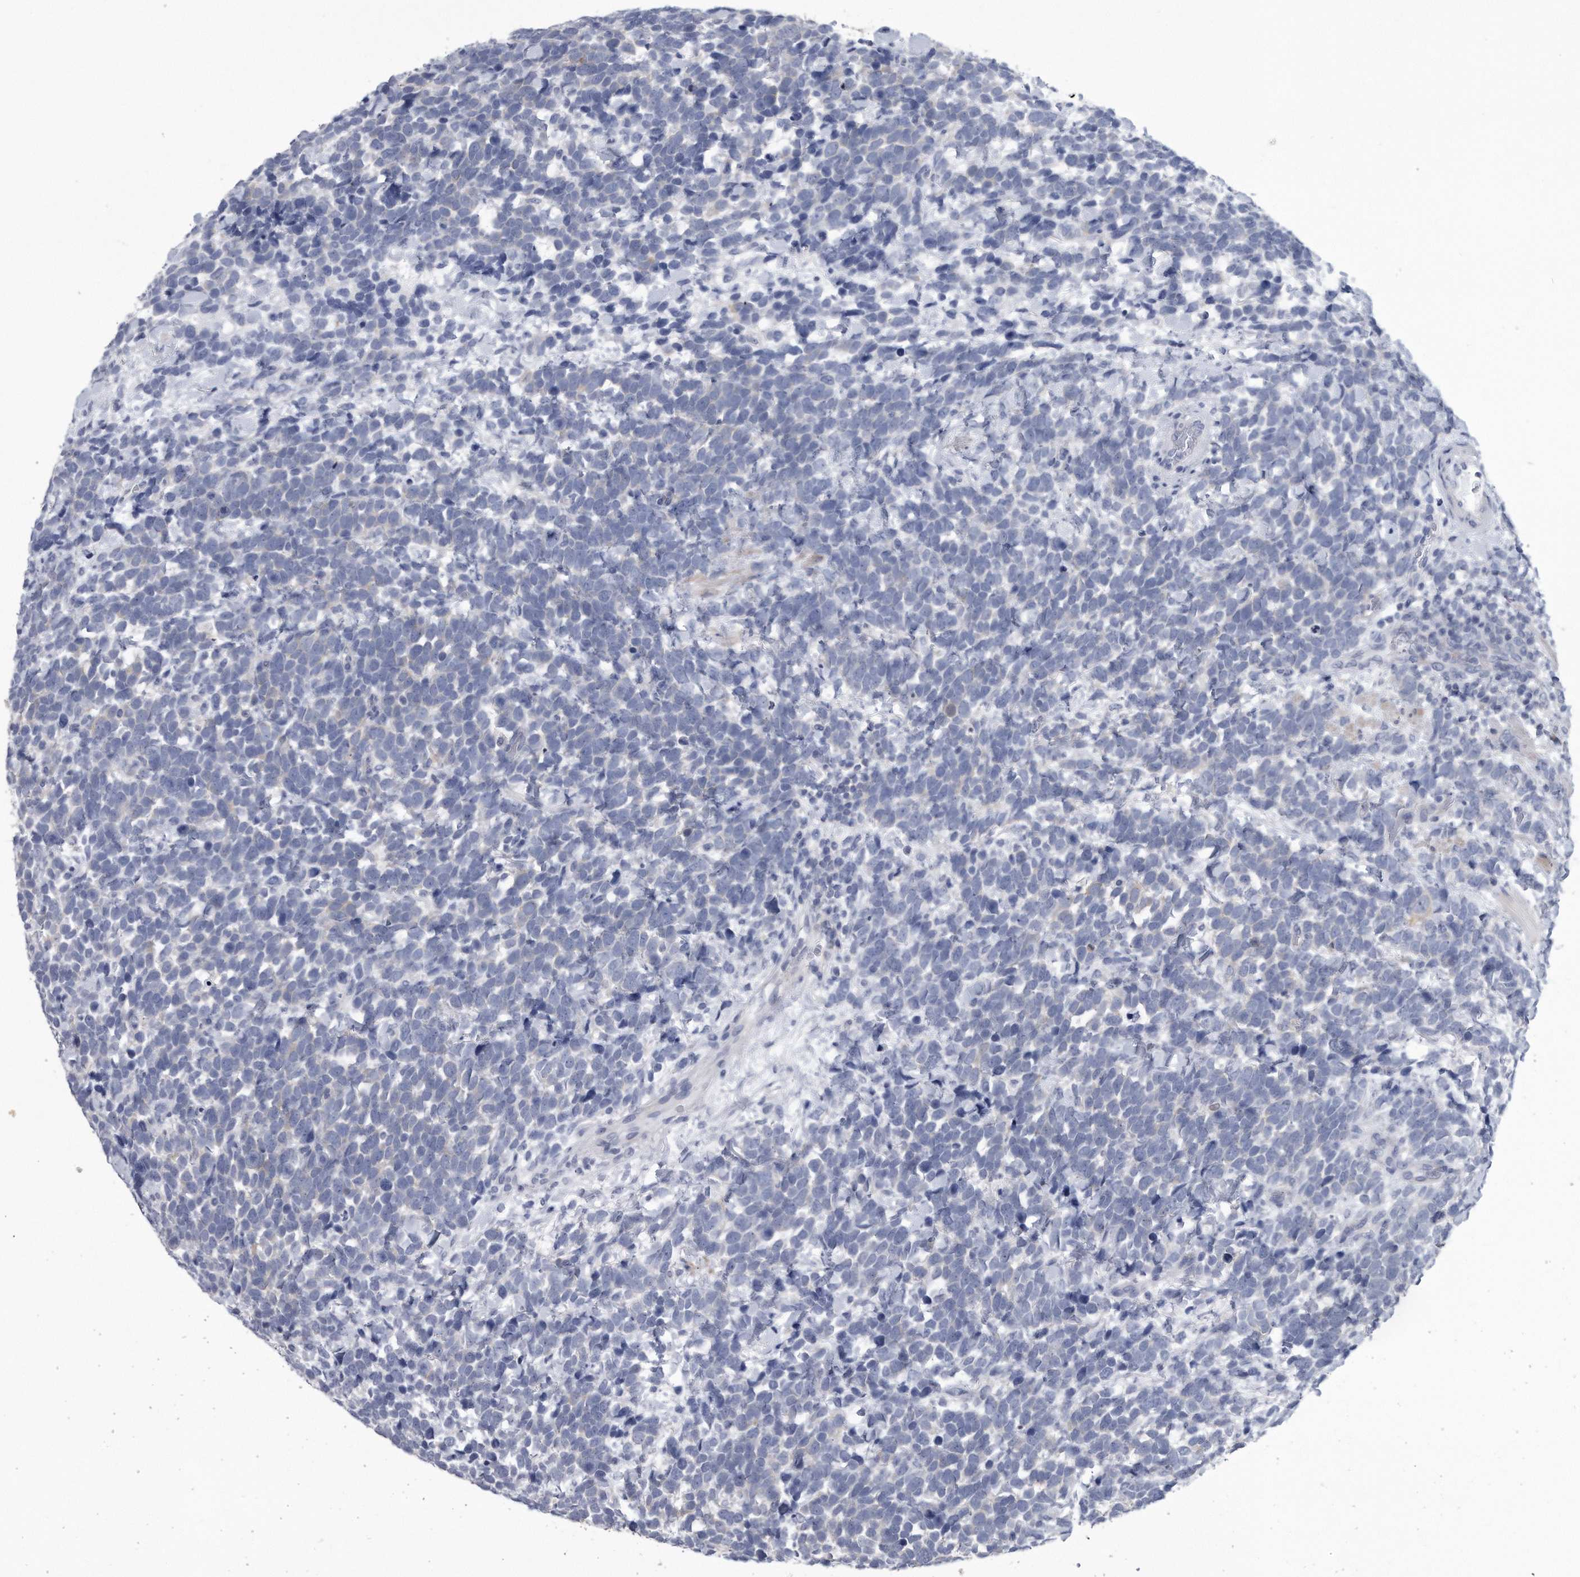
{"staining": {"intensity": "negative", "quantity": "none", "location": "none"}, "tissue": "urothelial cancer", "cell_type": "Tumor cells", "image_type": "cancer", "snomed": [{"axis": "morphology", "description": "Urothelial carcinoma, High grade"}, {"axis": "topography", "description": "Urinary bladder"}], "caption": "Tumor cells show no significant positivity in urothelial cancer.", "gene": "PYGB", "patient": {"sex": "female", "age": 82}}